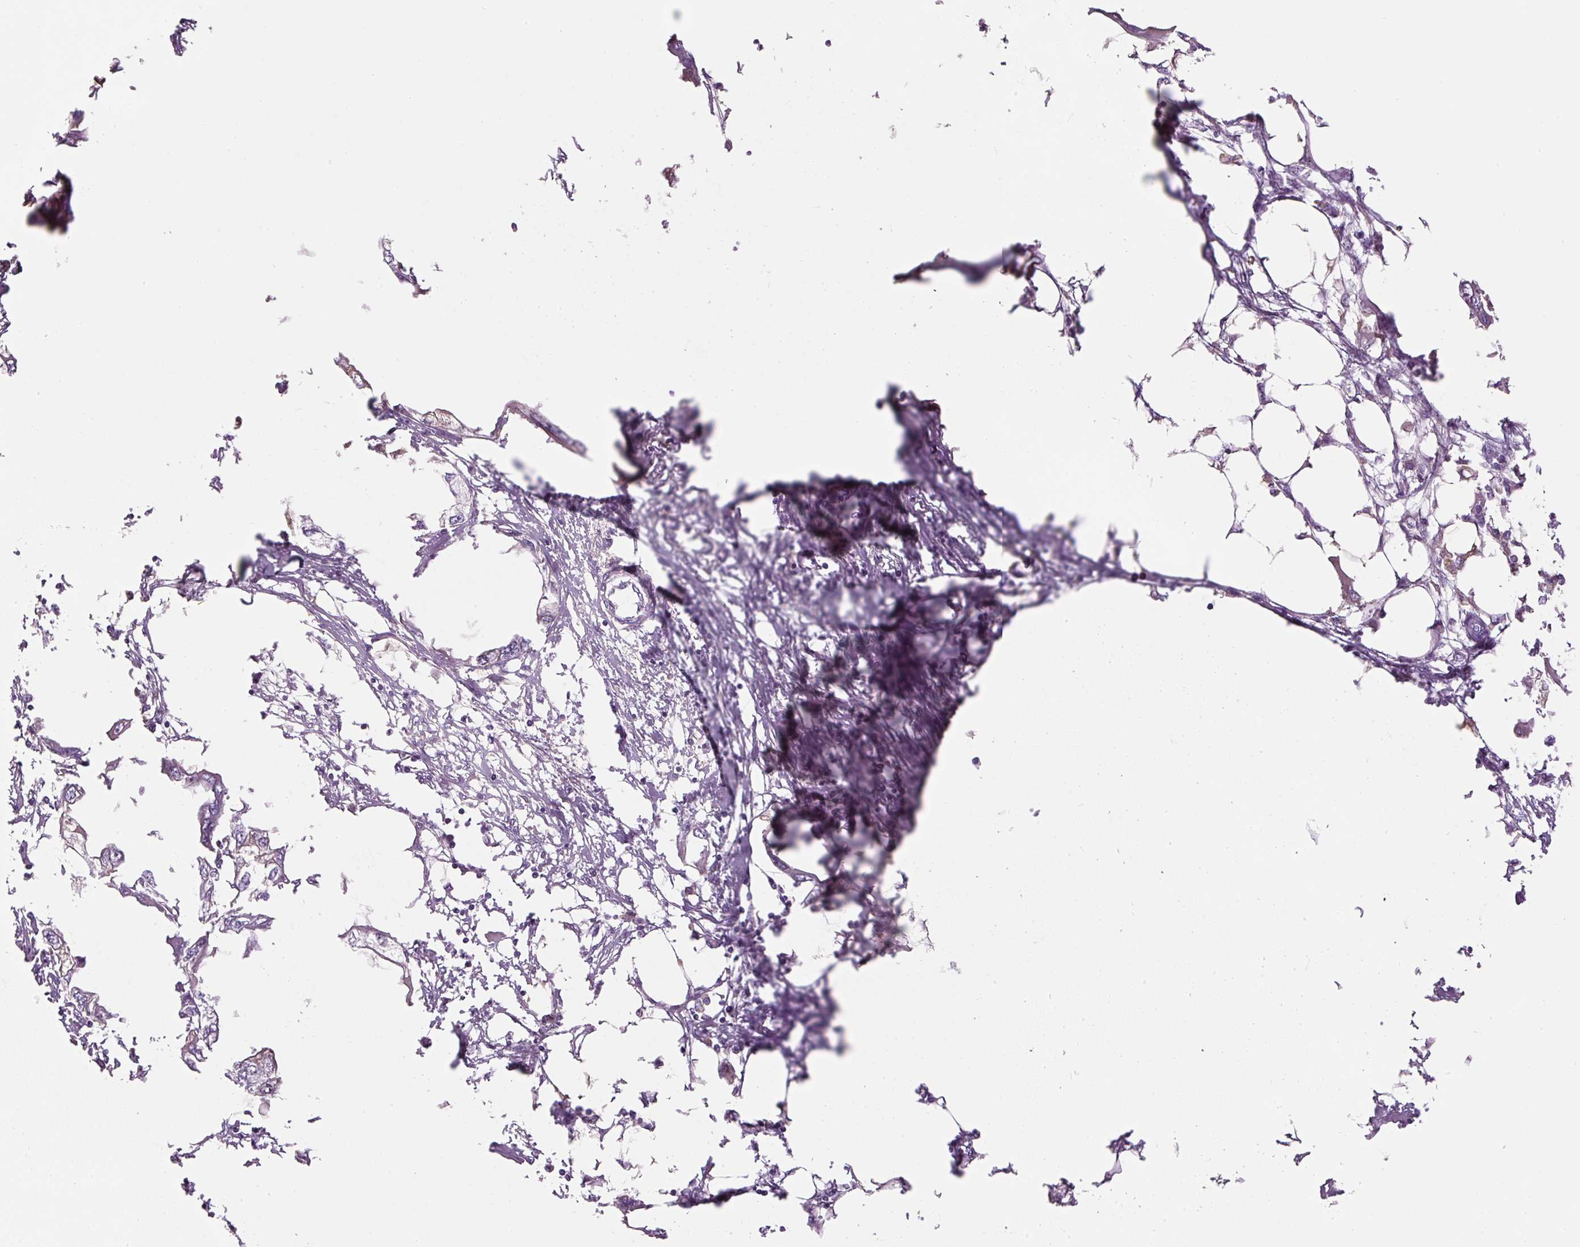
{"staining": {"intensity": "negative", "quantity": "none", "location": "none"}, "tissue": "endometrial cancer", "cell_type": "Tumor cells", "image_type": "cancer", "snomed": [{"axis": "morphology", "description": "Adenocarcinoma, NOS"}, {"axis": "morphology", "description": "Adenocarcinoma, metastatic, NOS"}, {"axis": "topography", "description": "Adipose tissue"}, {"axis": "topography", "description": "Endometrium"}], "caption": "The image reveals no staining of tumor cells in endometrial cancer (metastatic adenocarcinoma). (Stains: DAB immunohistochemistry with hematoxylin counter stain, Microscopy: brightfield microscopy at high magnification).", "gene": "APOA1", "patient": {"sex": "female", "age": 67}}